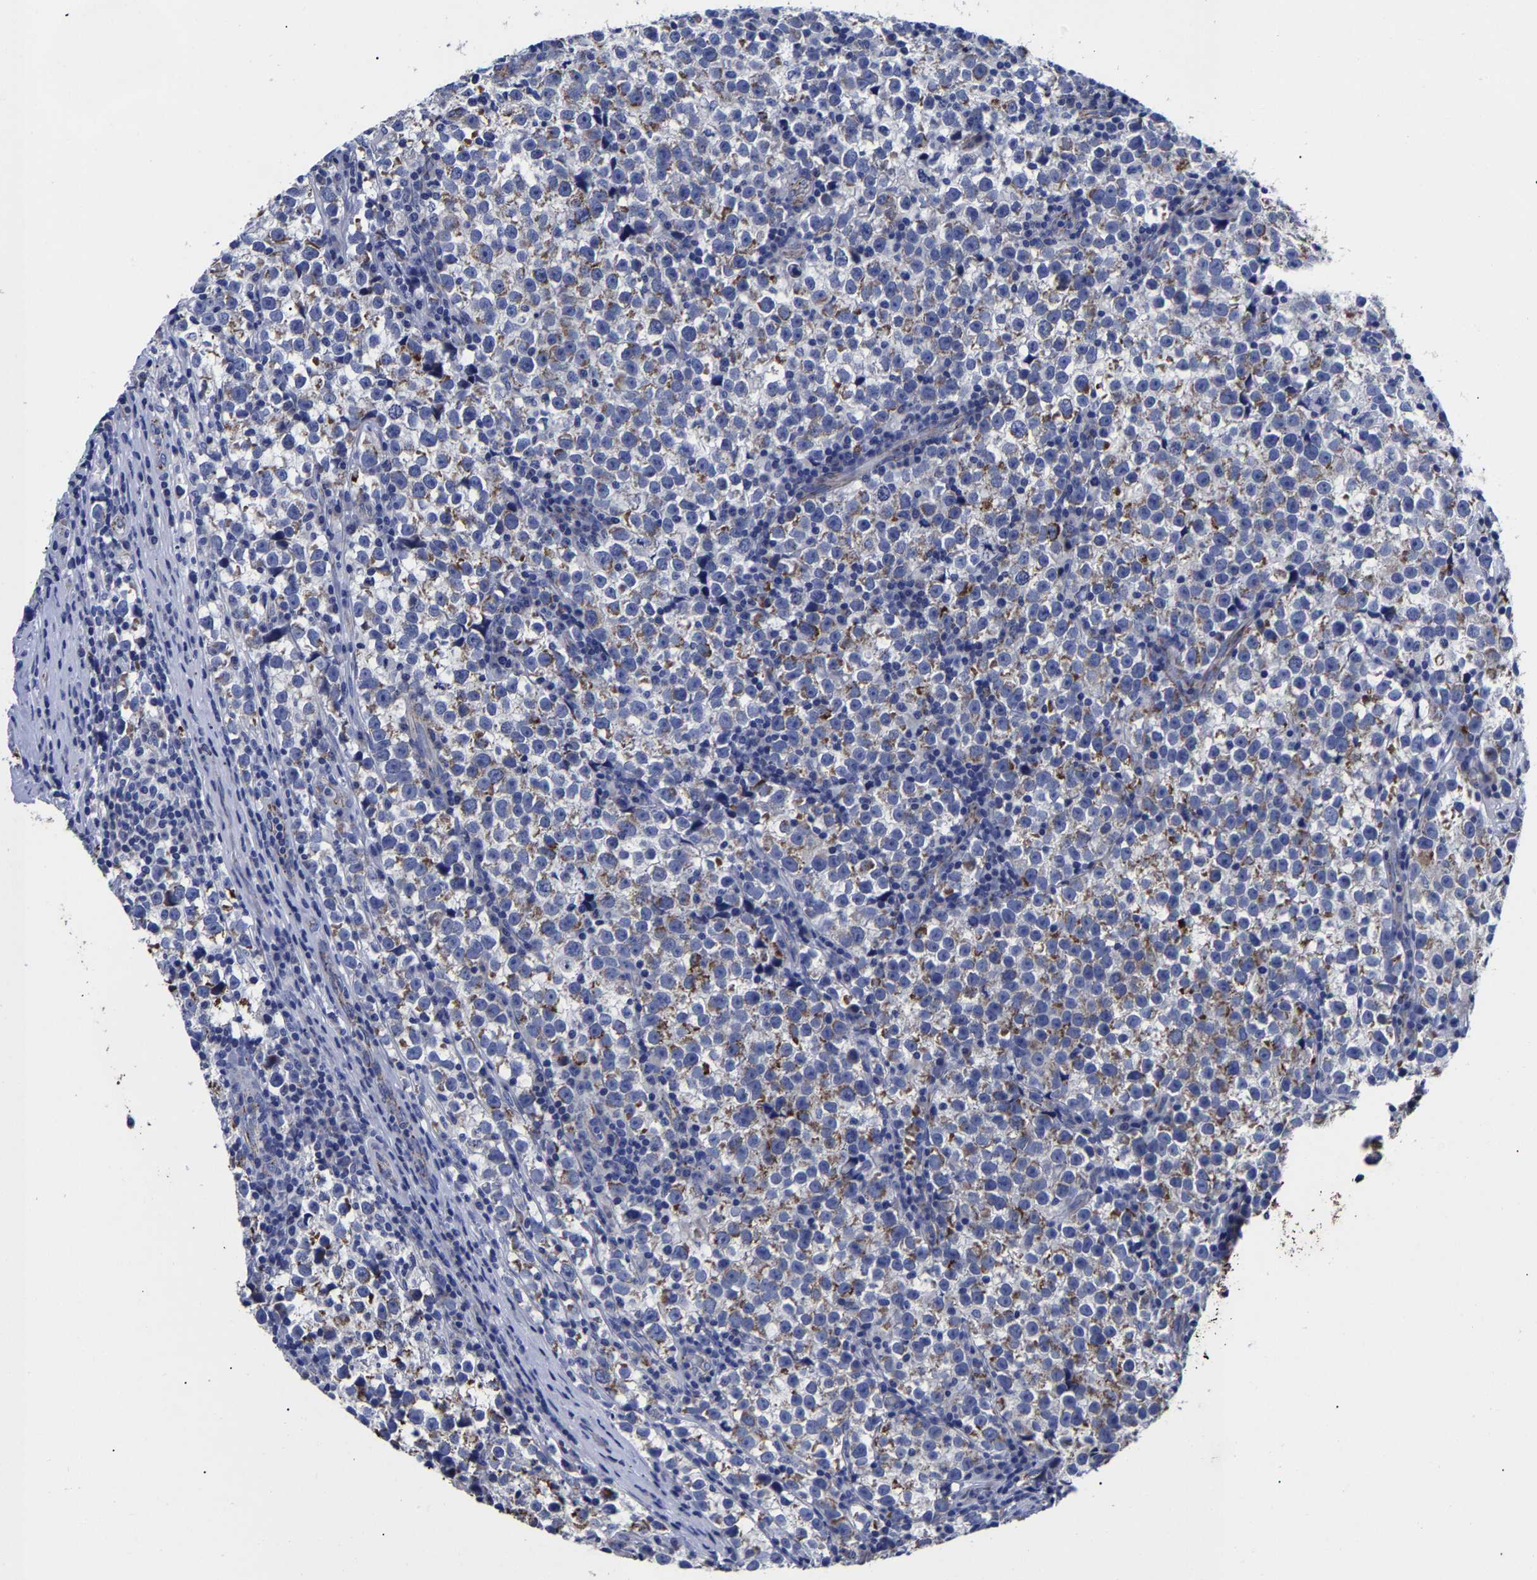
{"staining": {"intensity": "moderate", "quantity": "<25%", "location": "cytoplasmic/membranous"}, "tissue": "testis cancer", "cell_type": "Tumor cells", "image_type": "cancer", "snomed": [{"axis": "morphology", "description": "Normal tissue, NOS"}, {"axis": "morphology", "description": "Seminoma, NOS"}, {"axis": "topography", "description": "Testis"}], "caption": "Immunohistochemistry staining of seminoma (testis), which exhibits low levels of moderate cytoplasmic/membranous expression in approximately <25% of tumor cells indicating moderate cytoplasmic/membranous protein staining. The staining was performed using DAB (3,3'-diaminobenzidine) (brown) for protein detection and nuclei were counterstained in hematoxylin (blue).", "gene": "AASS", "patient": {"sex": "male", "age": 43}}